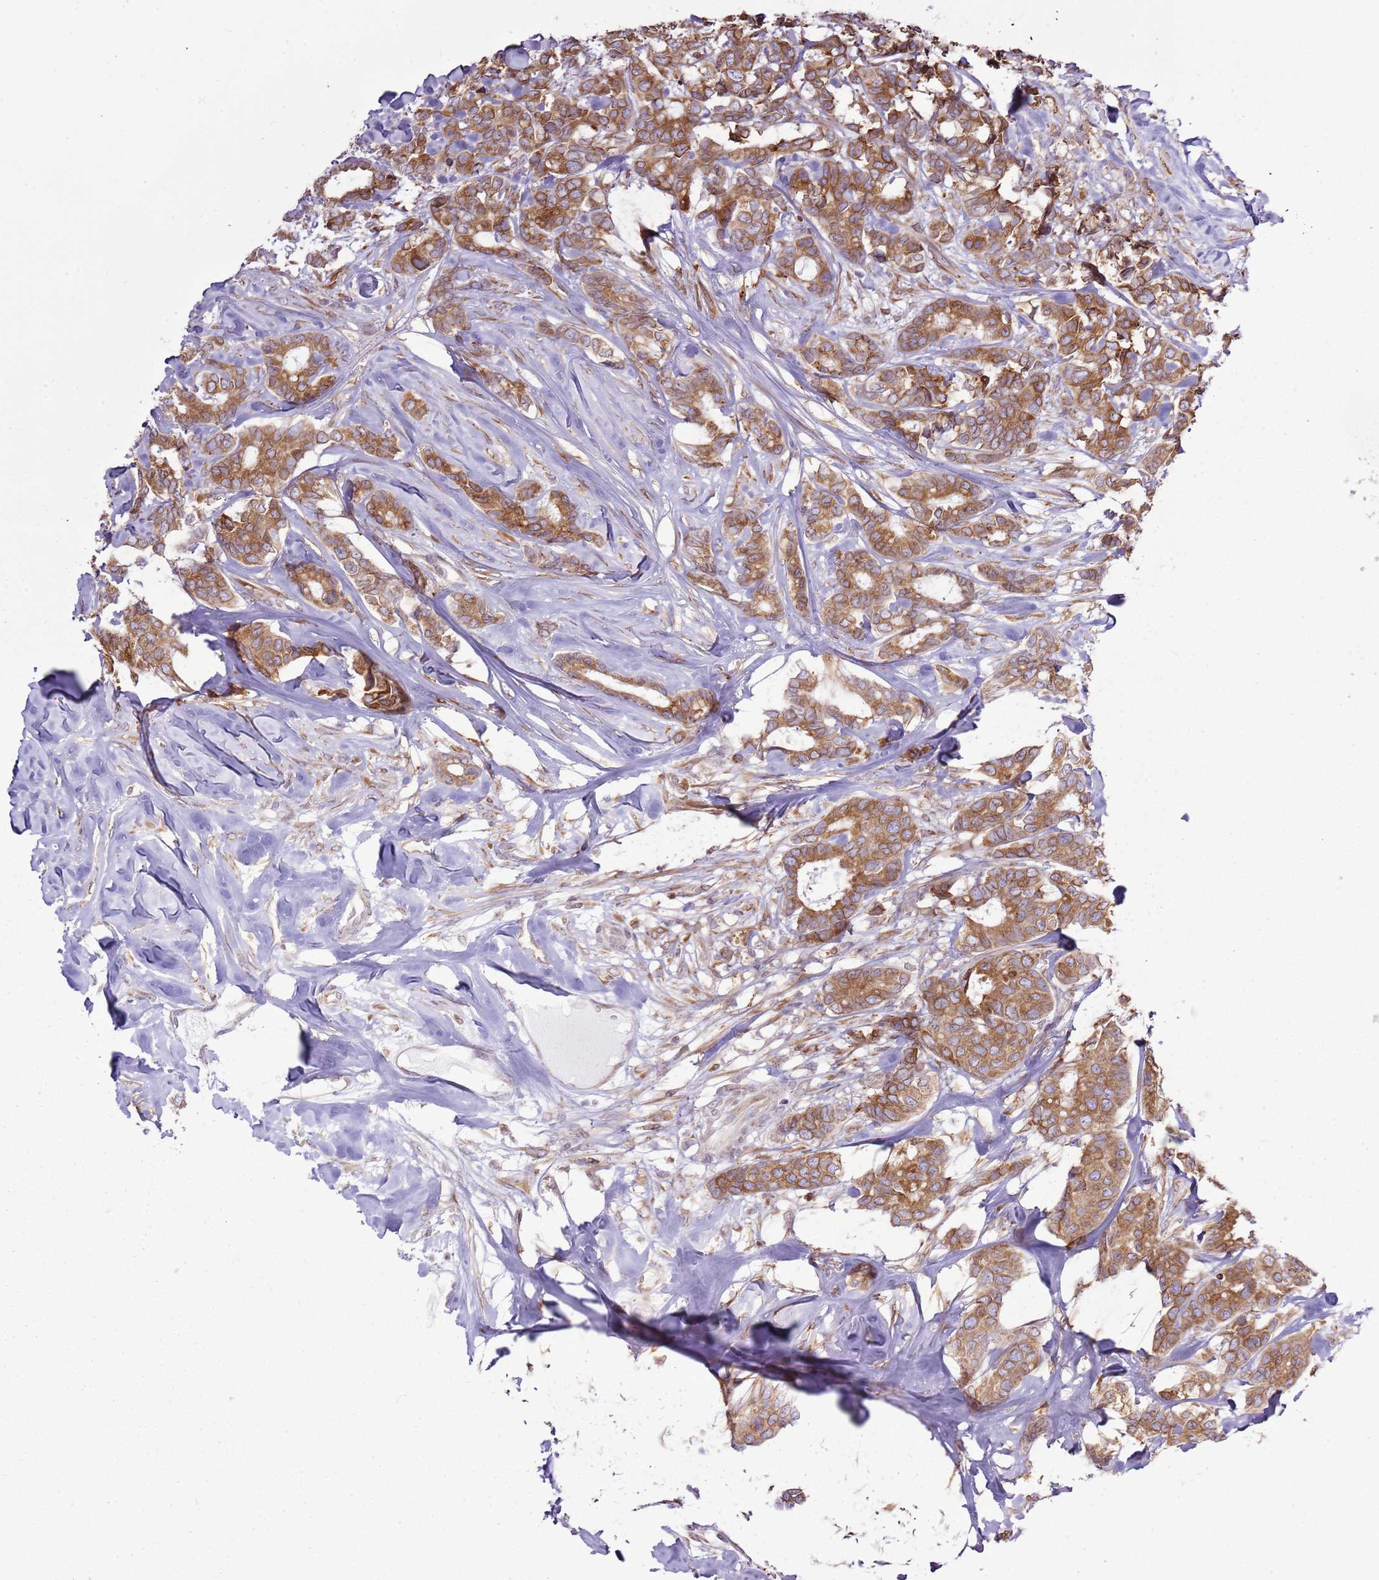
{"staining": {"intensity": "moderate", "quantity": ">75%", "location": "cytoplasmic/membranous"}, "tissue": "breast cancer", "cell_type": "Tumor cells", "image_type": "cancer", "snomed": [{"axis": "morphology", "description": "Duct carcinoma"}, {"axis": "topography", "description": "Breast"}], "caption": "Breast cancer was stained to show a protein in brown. There is medium levels of moderate cytoplasmic/membranous positivity in about >75% of tumor cells.", "gene": "TMED10", "patient": {"sex": "female", "age": 87}}